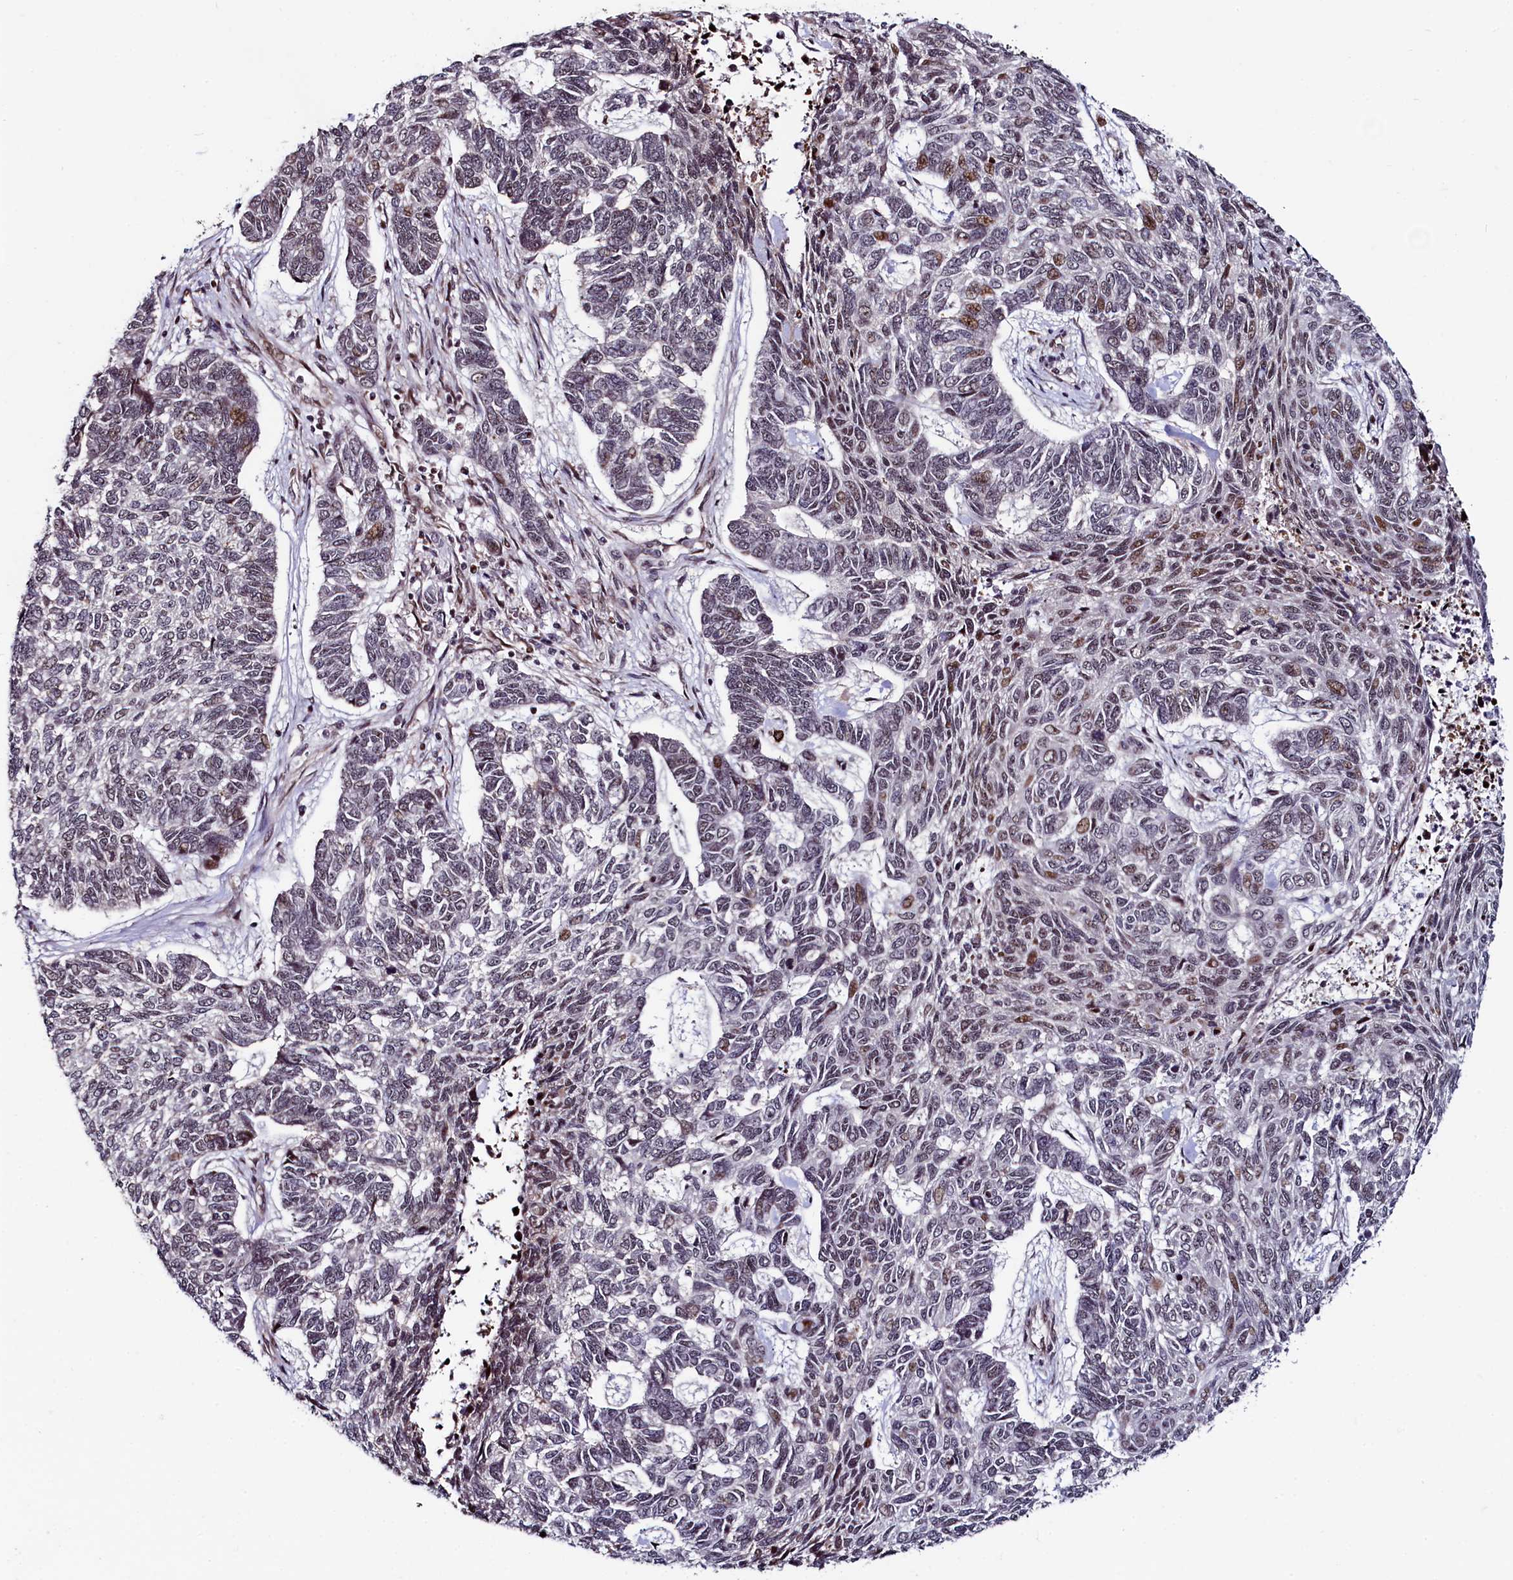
{"staining": {"intensity": "weak", "quantity": "25%-75%", "location": "nuclear"}, "tissue": "skin cancer", "cell_type": "Tumor cells", "image_type": "cancer", "snomed": [{"axis": "morphology", "description": "Basal cell carcinoma"}, {"axis": "topography", "description": "Skin"}], "caption": "High-power microscopy captured an immunohistochemistry (IHC) micrograph of basal cell carcinoma (skin), revealing weak nuclear staining in about 25%-75% of tumor cells.", "gene": "LEO1", "patient": {"sex": "female", "age": 65}}